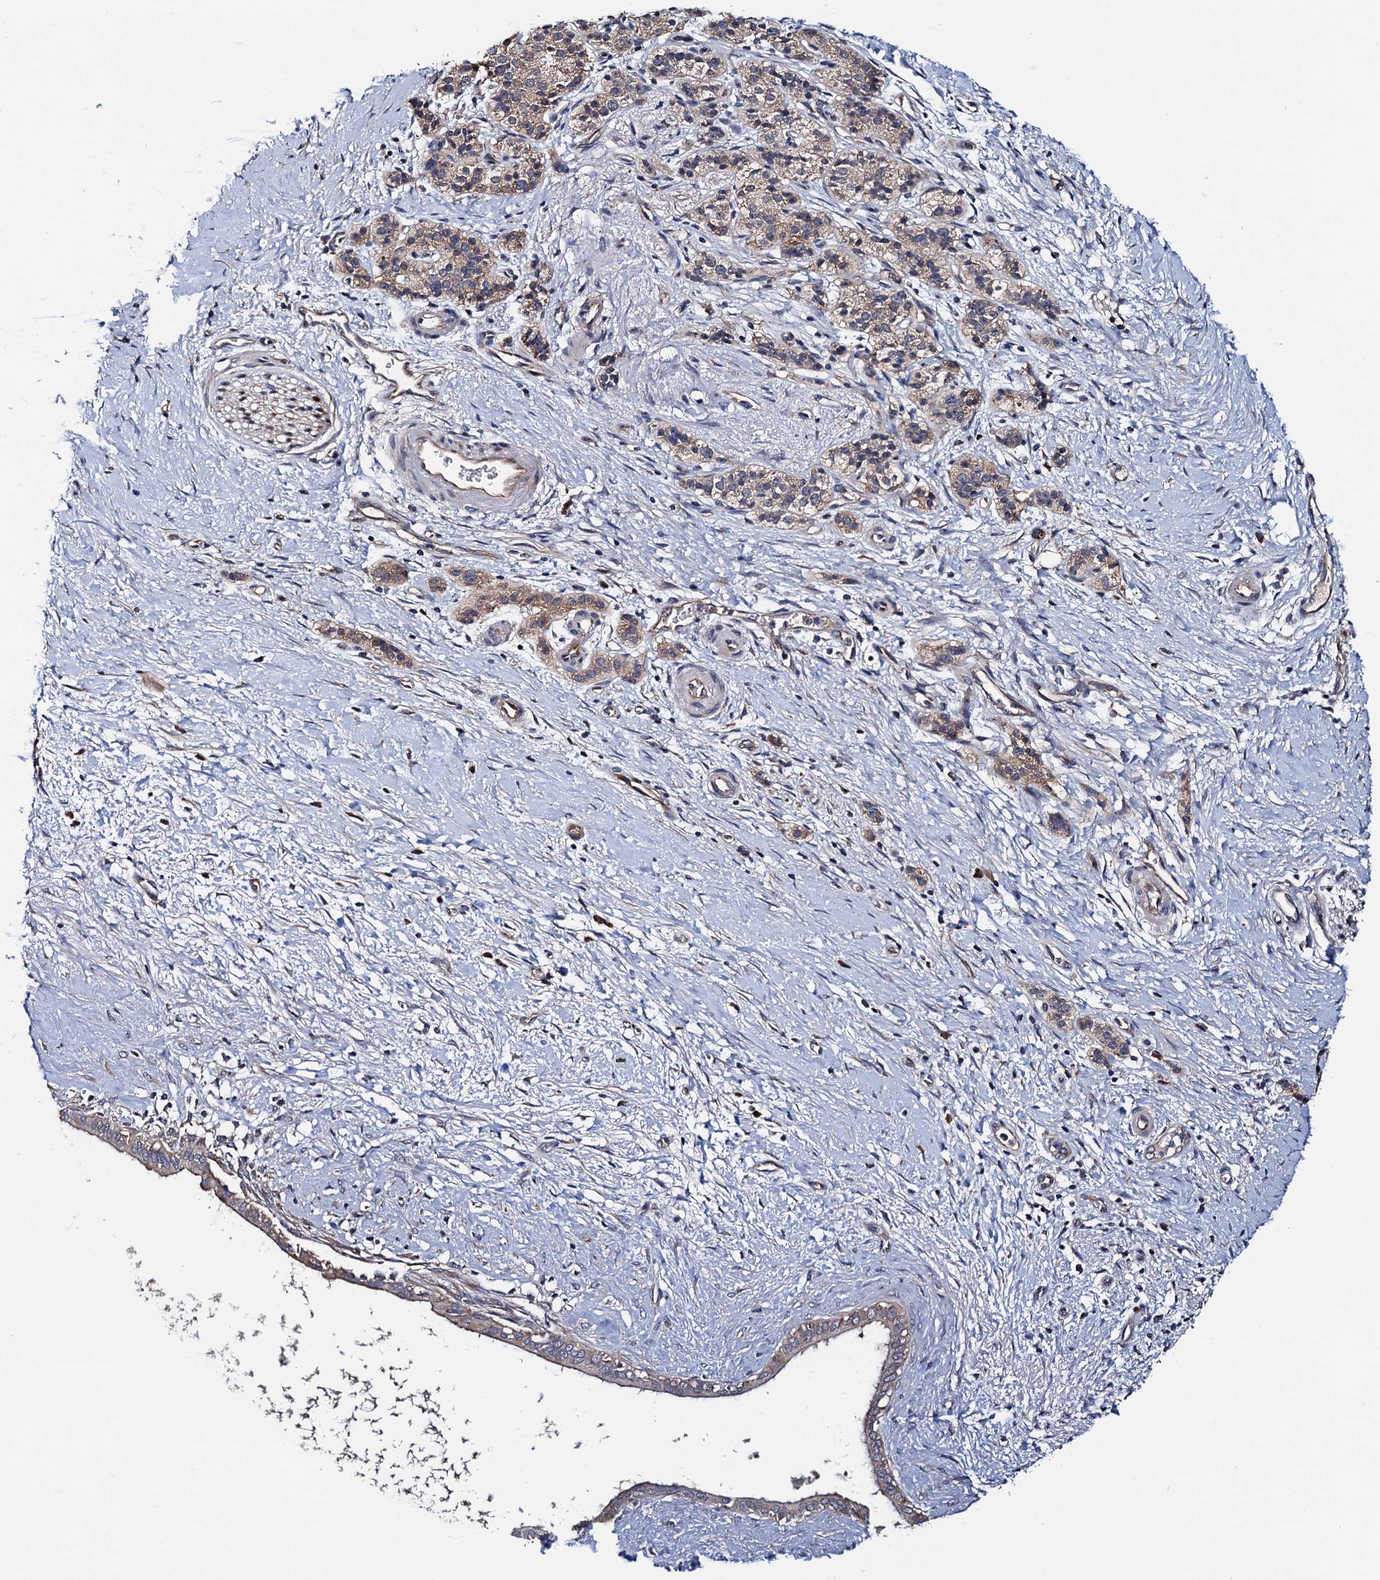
{"staining": {"intensity": "negative", "quantity": "none", "location": "none"}, "tissue": "pancreatic cancer", "cell_type": "Tumor cells", "image_type": "cancer", "snomed": [{"axis": "morphology", "description": "Adenocarcinoma, NOS"}, {"axis": "topography", "description": "Pancreas"}], "caption": "The immunohistochemistry (IHC) image has no significant staining in tumor cells of pancreatic cancer tissue.", "gene": "TRMT112", "patient": {"sex": "male", "age": 50}}